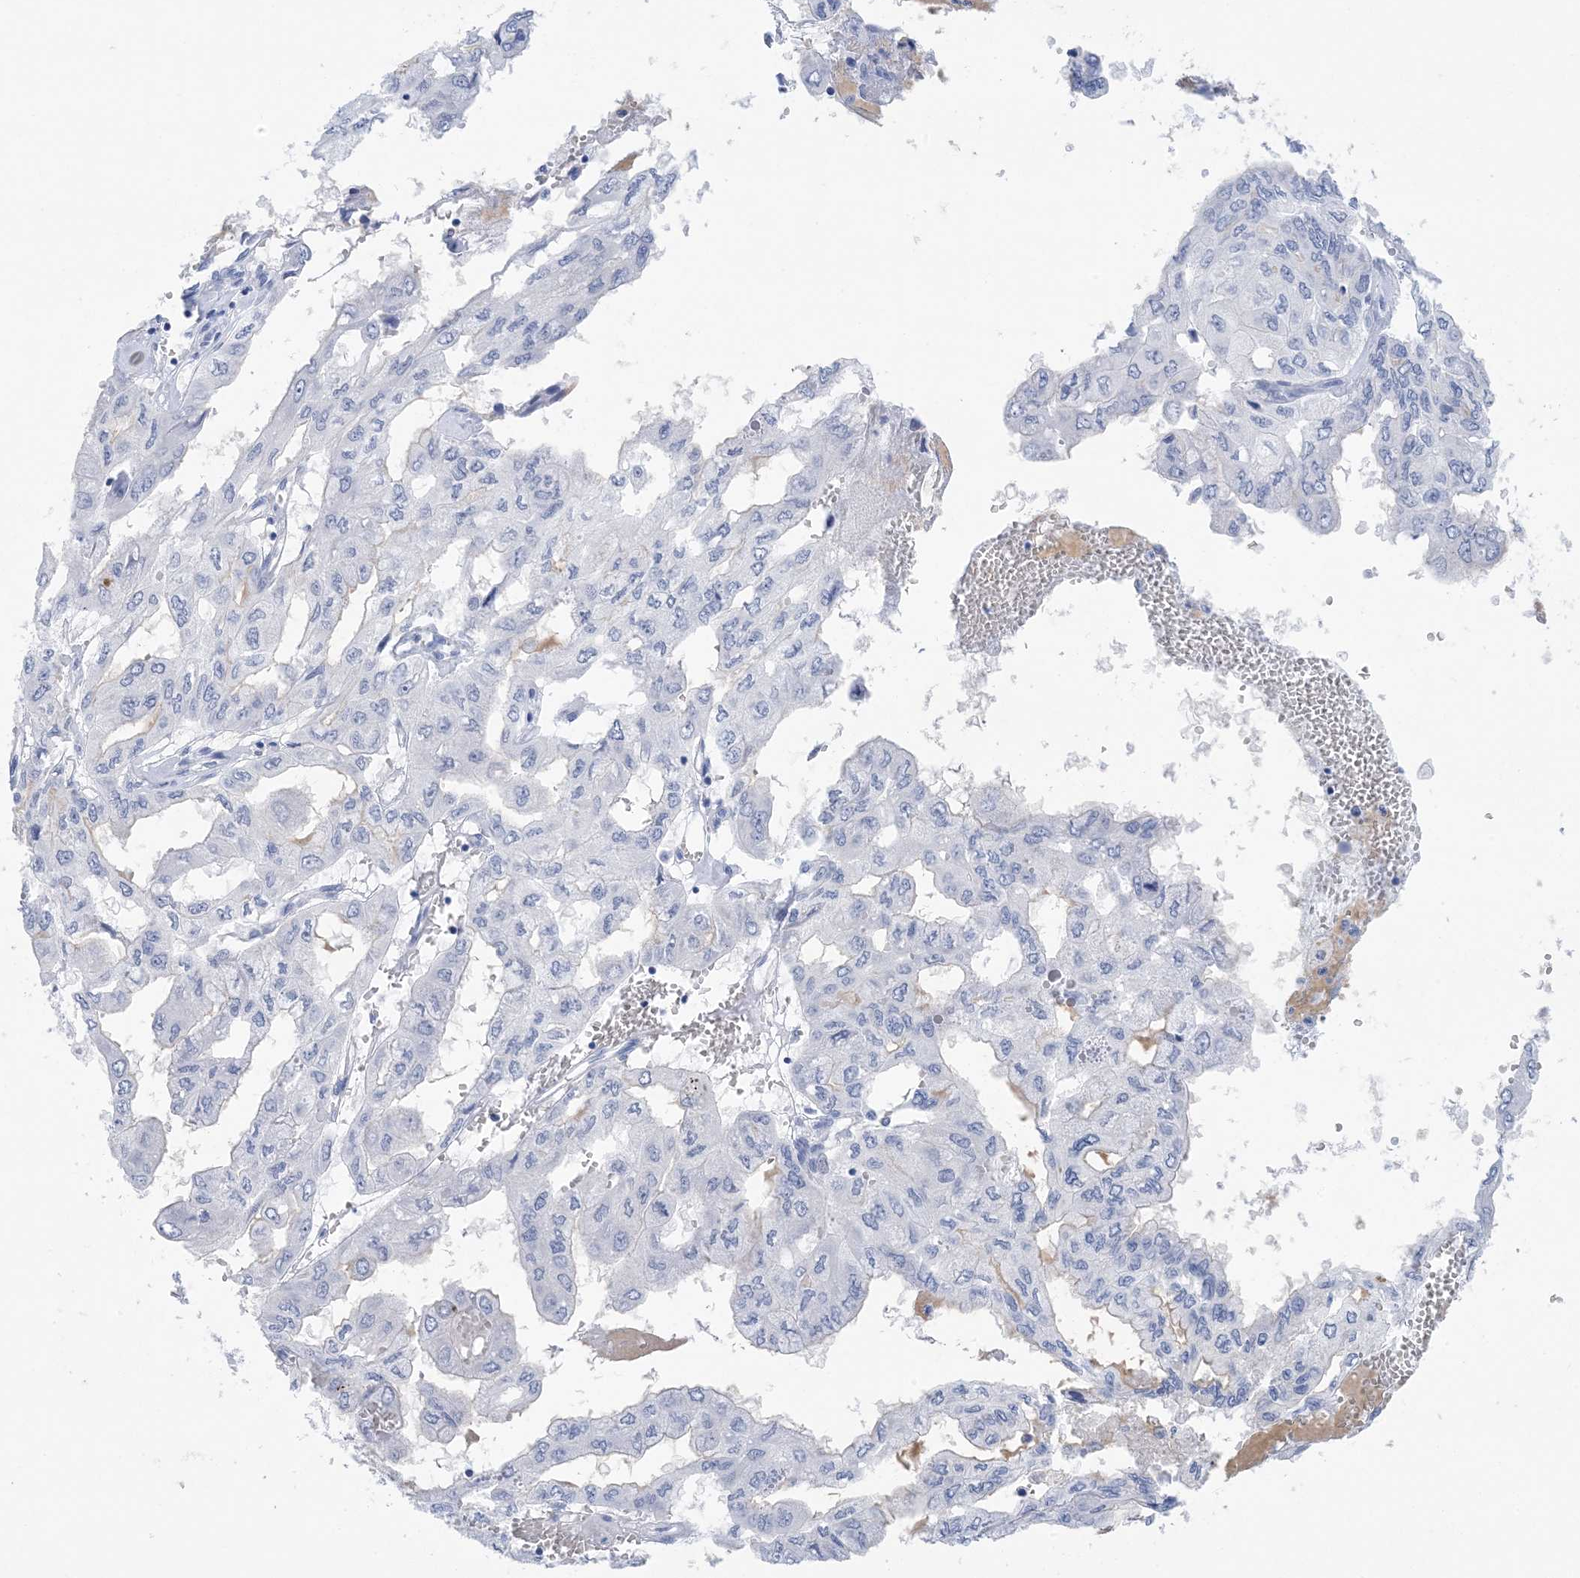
{"staining": {"intensity": "negative", "quantity": "none", "location": "none"}, "tissue": "pancreatic cancer", "cell_type": "Tumor cells", "image_type": "cancer", "snomed": [{"axis": "morphology", "description": "Adenocarcinoma, NOS"}, {"axis": "topography", "description": "Pancreas"}], "caption": "The micrograph reveals no staining of tumor cells in adenocarcinoma (pancreatic). (DAB IHC visualized using brightfield microscopy, high magnification).", "gene": "SH3YL1", "patient": {"sex": "male", "age": 51}}